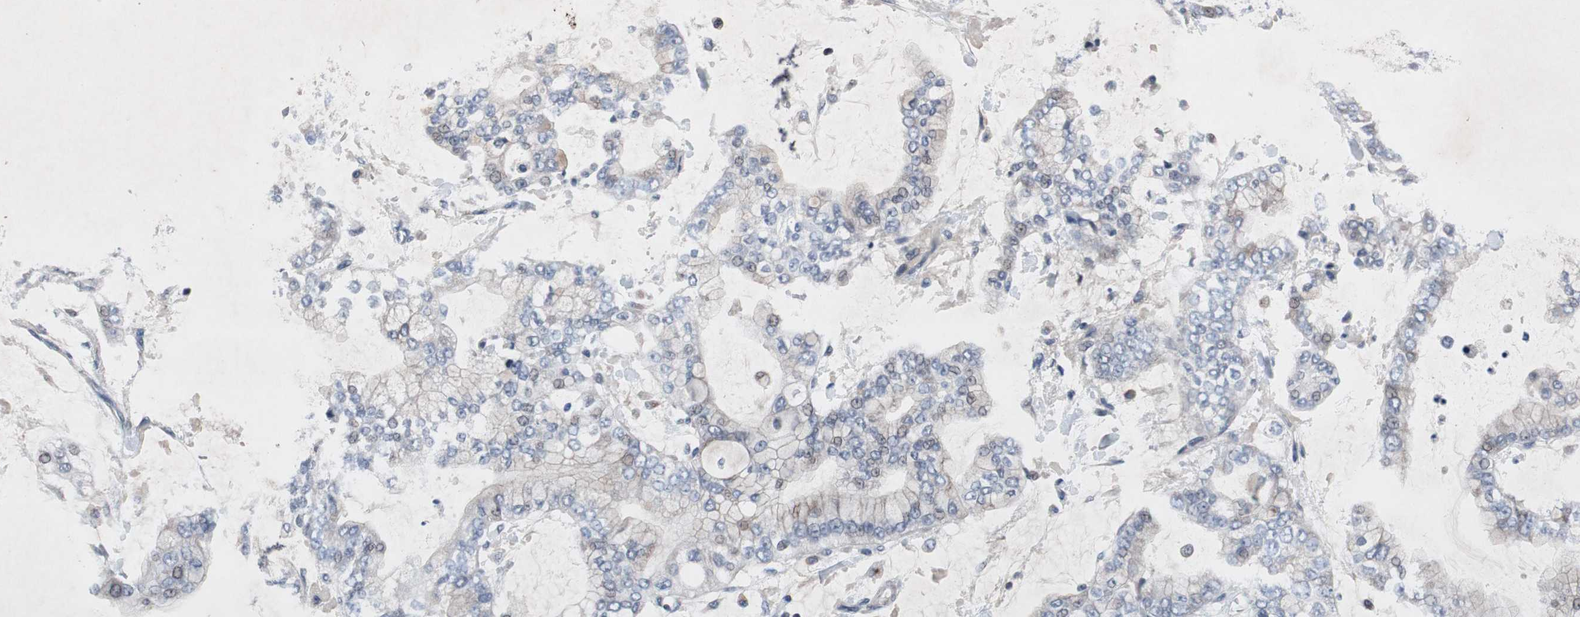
{"staining": {"intensity": "weak", "quantity": "<25%", "location": "cytoplasmic/membranous,nuclear"}, "tissue": "stomach cancer", "cell_type": "Tumor cells", "image_type": "cancer", "snomed": [{"axis": "morphology", "description": "Normal tissue, NOS"}, {"axis": "morphology", "description": "Adenocarcinoma, NOS"}, {"axis": "topography", "description": "Stomach, upper"}, {"axis": "topography", "description": "Stomach"}], "caption": "This is an IHC image of human stomach cancer (adenocarcinoma). There is no staining in tumor cells.", "gene": "MUTYH", "patient": {"sex": "male", "age": 76}}